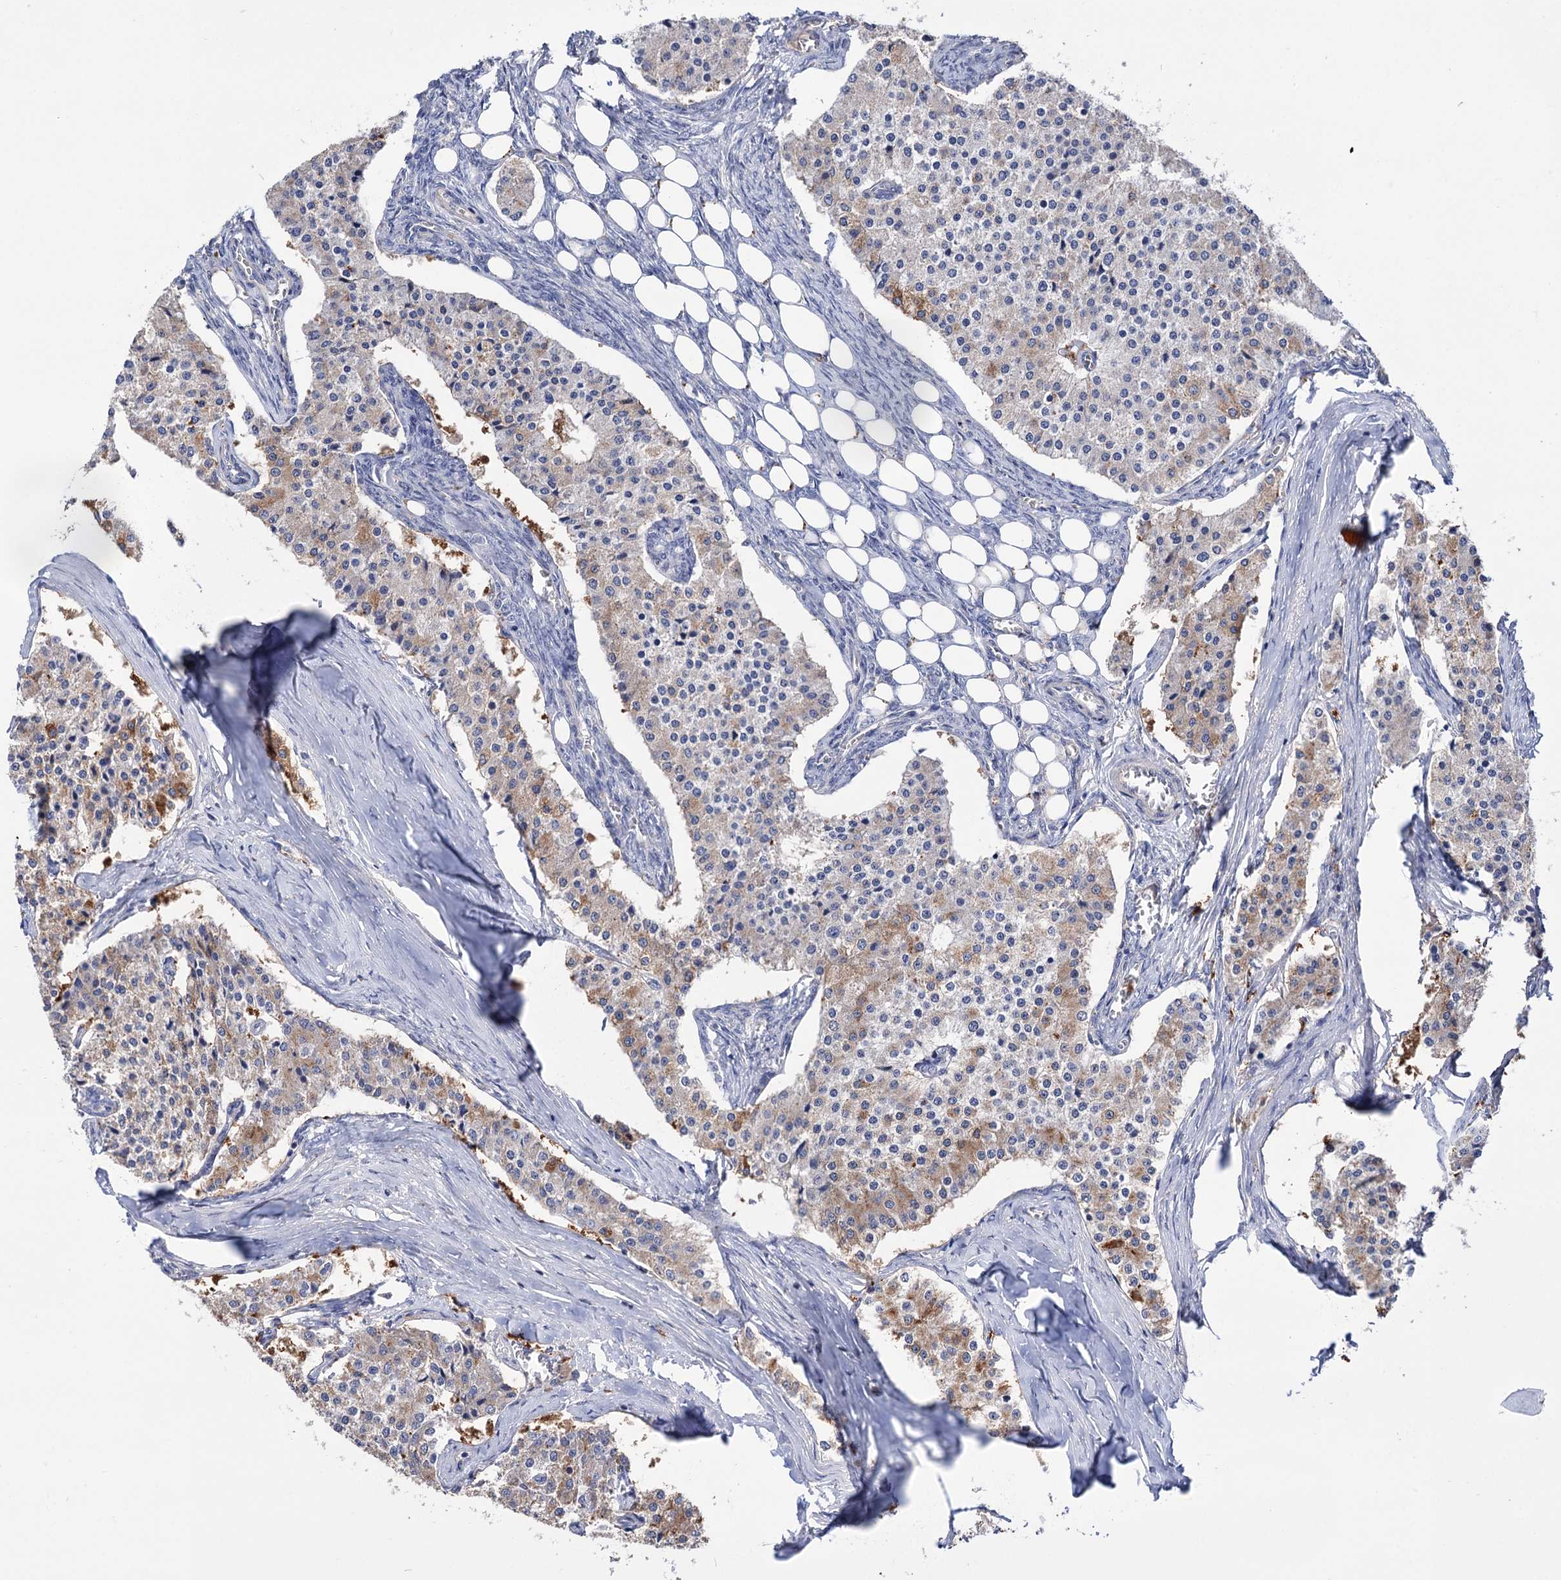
{"staining": {"intensity": "moderate", "quantity": "25%-75%", "location": "cytoplasmic/membranous"}, "tissue": "carcinoid", "cell_type": "Tumor cells", "image_type": "cancer", "snomed": [{"axis": "morphology", "description": "Carcinoid, malignant, NOS"}, {"axis": "topography", "description": "Colon"}], "caption": "Protein analysis of carcinoid (malignant) tissue reveals moderate cytoplasmic/membranous expression in approximately 25%-75% of tumor cells.", "gene": "BBS4", "patient": {"sex": "female", "age": 52}}